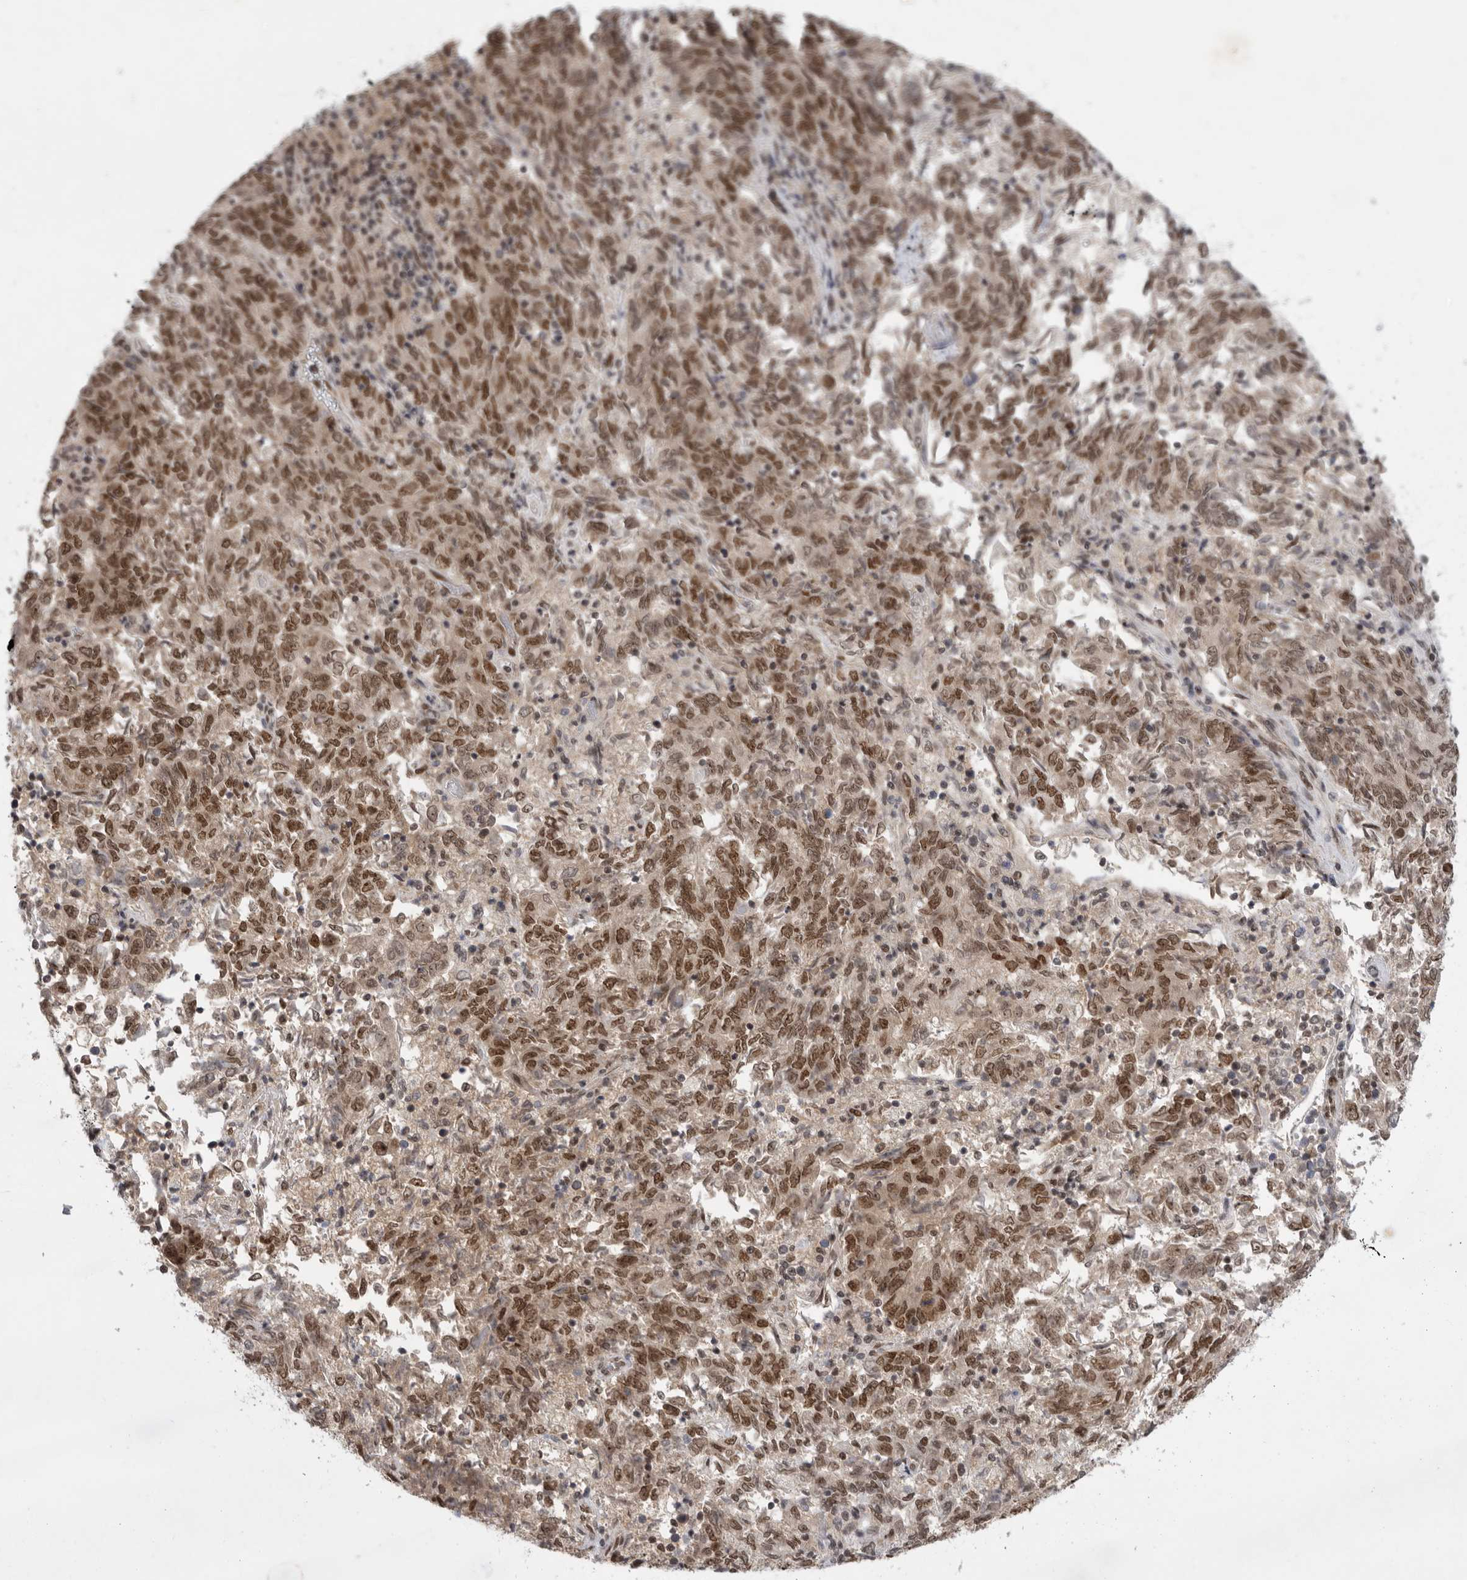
{"staining": {"intensity": "moderate", "quantity": ">75%", "location": "nuclear"}, "tissue": "endometrial cancer", "cell_type": "Tumor cells", "image_type": "cancer", "snomed": [{"axis": "morphology", "description": "Adenocarcinoma, NOS"}, {"axis": "topography", "description": "Endometrium"}], "caption": "Moderate nuclear protein expression is present in about >75% of tumor cells in endometrial cancer (adenocarcinoma). The protein is shown in brown color, while the nuclei are stained blue.", "gene": "ZNF830", "patient": {"sex": "female", "age": 80}}